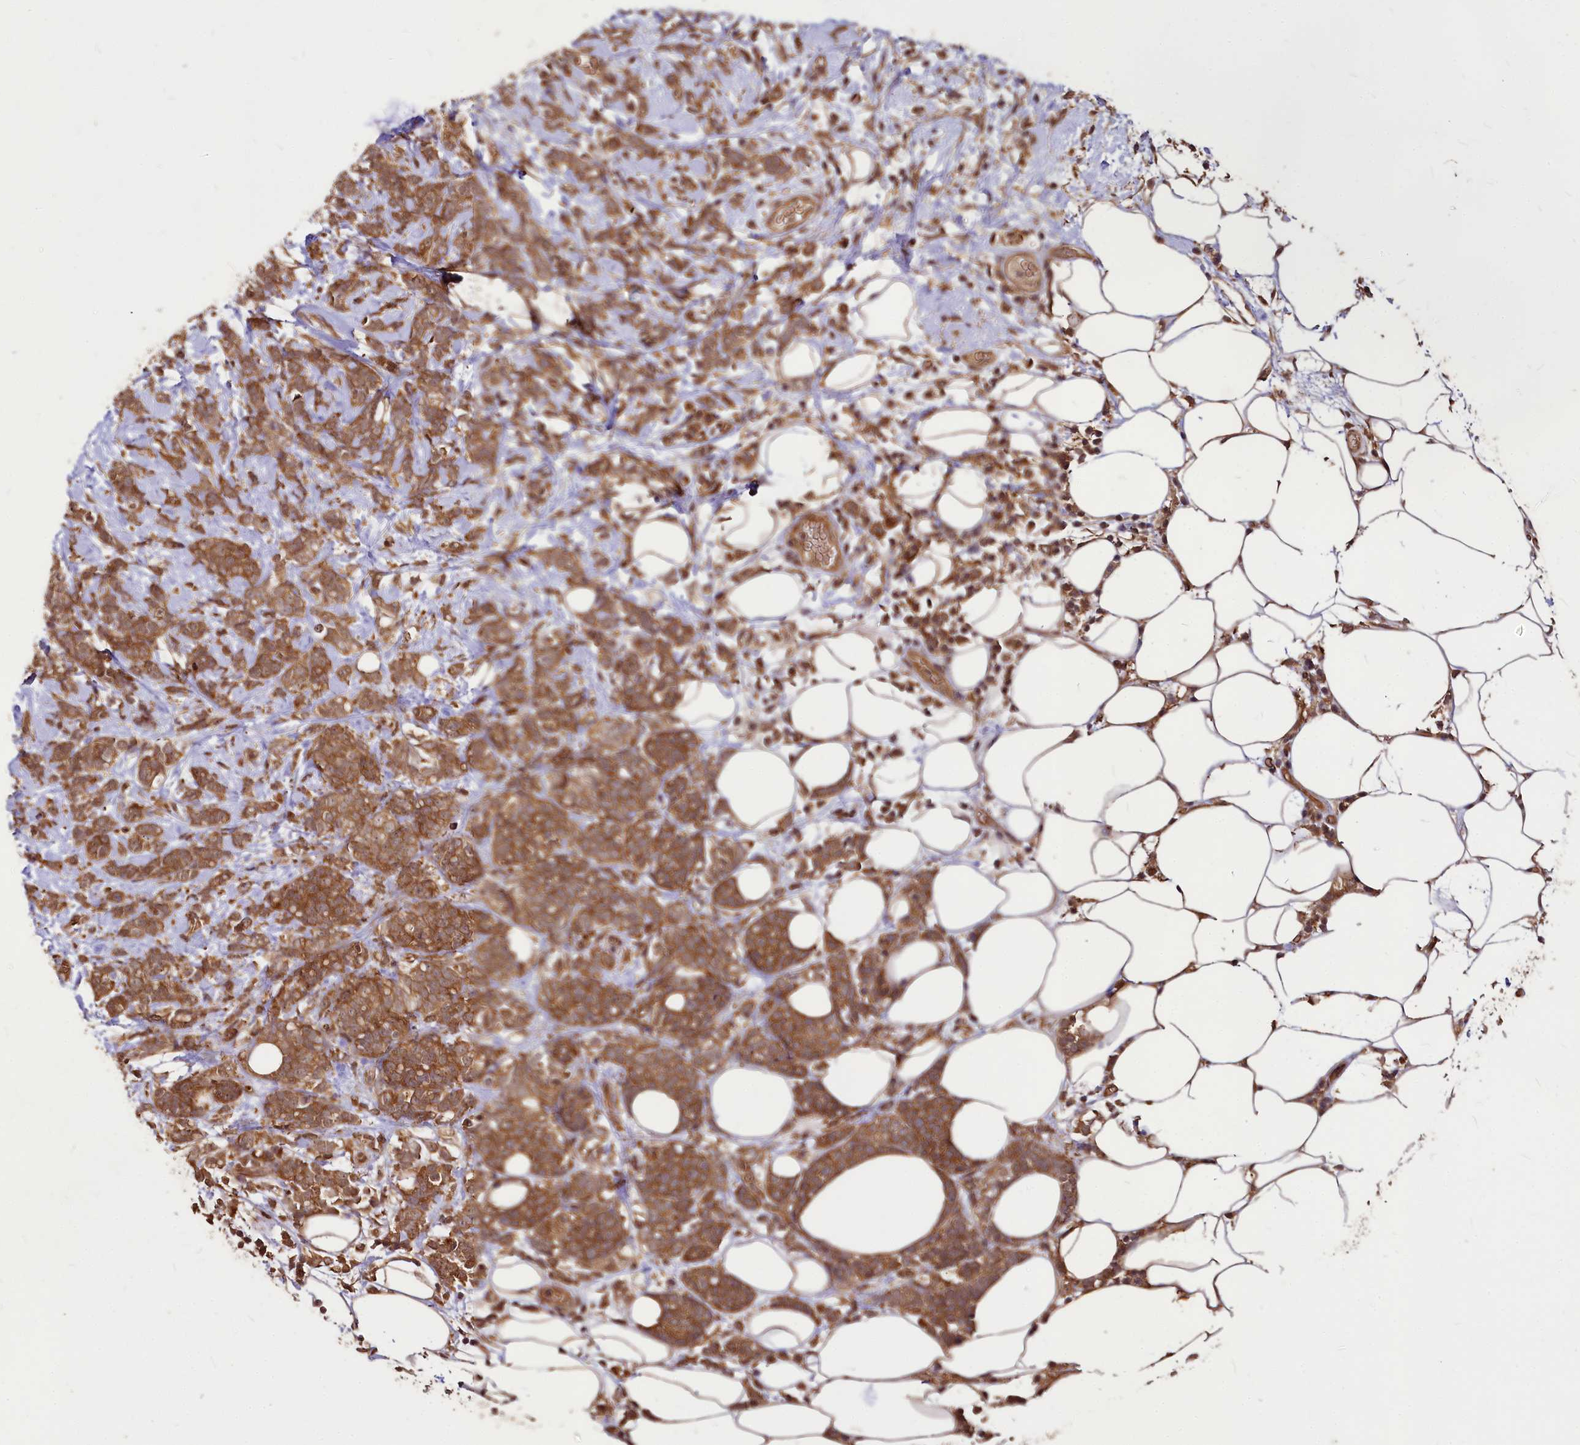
{"staining": {"intensity": "moderate", "quantity": ">75%", "location": "cytoplasmic/membranous"}, "tissue": "breast cancer", "cell_type": "Tumor cells", "image_type": "cancer", "snomed": [{"axis": "morphology", "description": "Lobular carcinoma"}, {"axis": "topography", "description": "Breast"}], "caption": "Protein expression by immunohistochemistry exhibits moderate cytoplasmic/membranous positivity in about >75% of tumor cells in breast cancer.", "gene": "VPS51", "patient": {"sex": "female", "age": 58}}